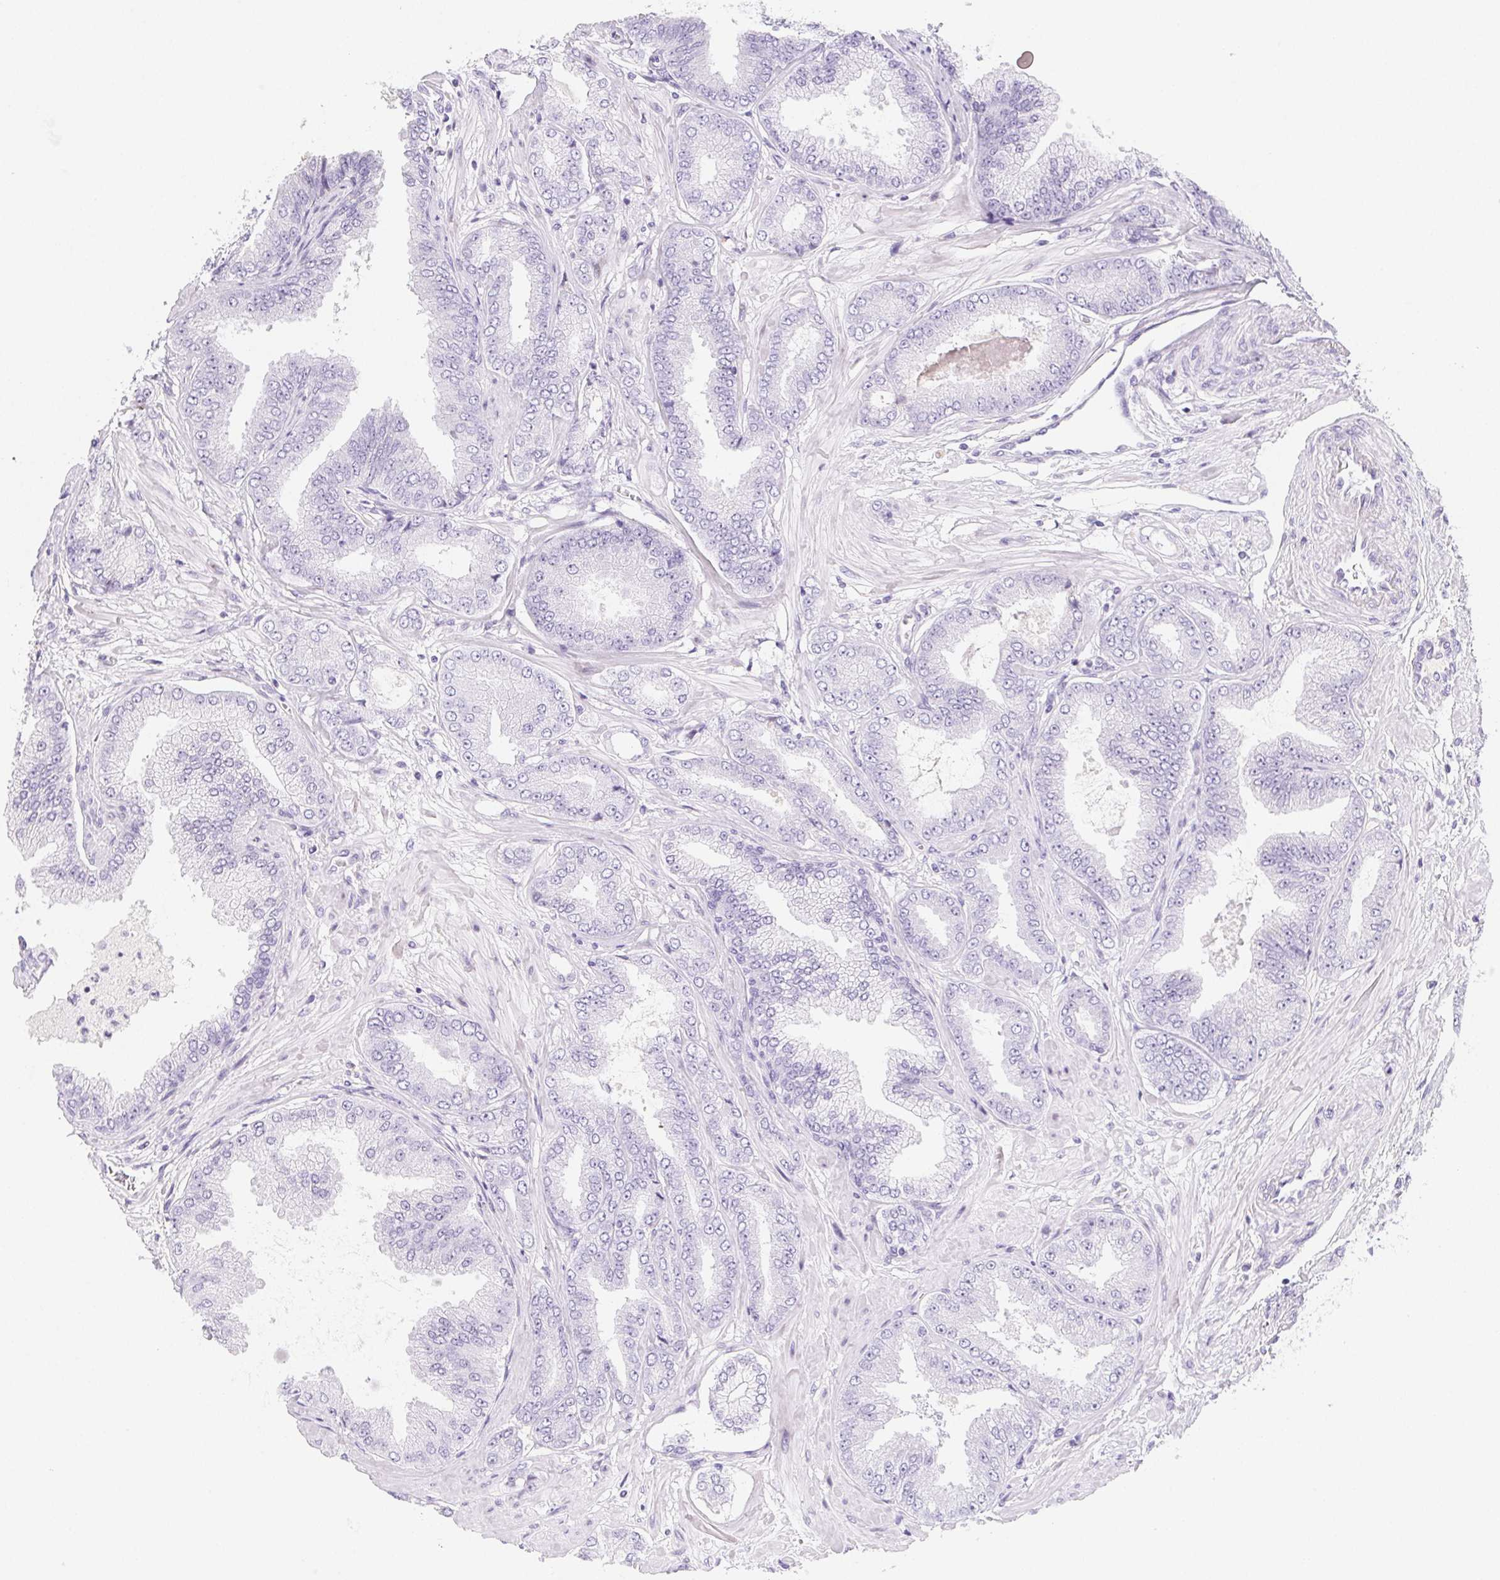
{"staining": {"intensity": "negative", "quantity": "none", "location": "none"}, "tissue": "prostate cancer", "cell_type": "Tumor cells", "image_type": "cancer", "snomed": [{"axis": "morphology", "description": "Adenocarcinoma, Low grade"}, {"axis": "topography", "description": "Prostate"}], "caption": "Immunohistochemistry histopathology image of neoplastic tissue: human adenocarcinoma (low-grade) (prostate) stained with DAB exhibits no significant protein staining in tumor cells.", "gene": "ITIH2", "patient": {"sex": "male", "age": 55}}